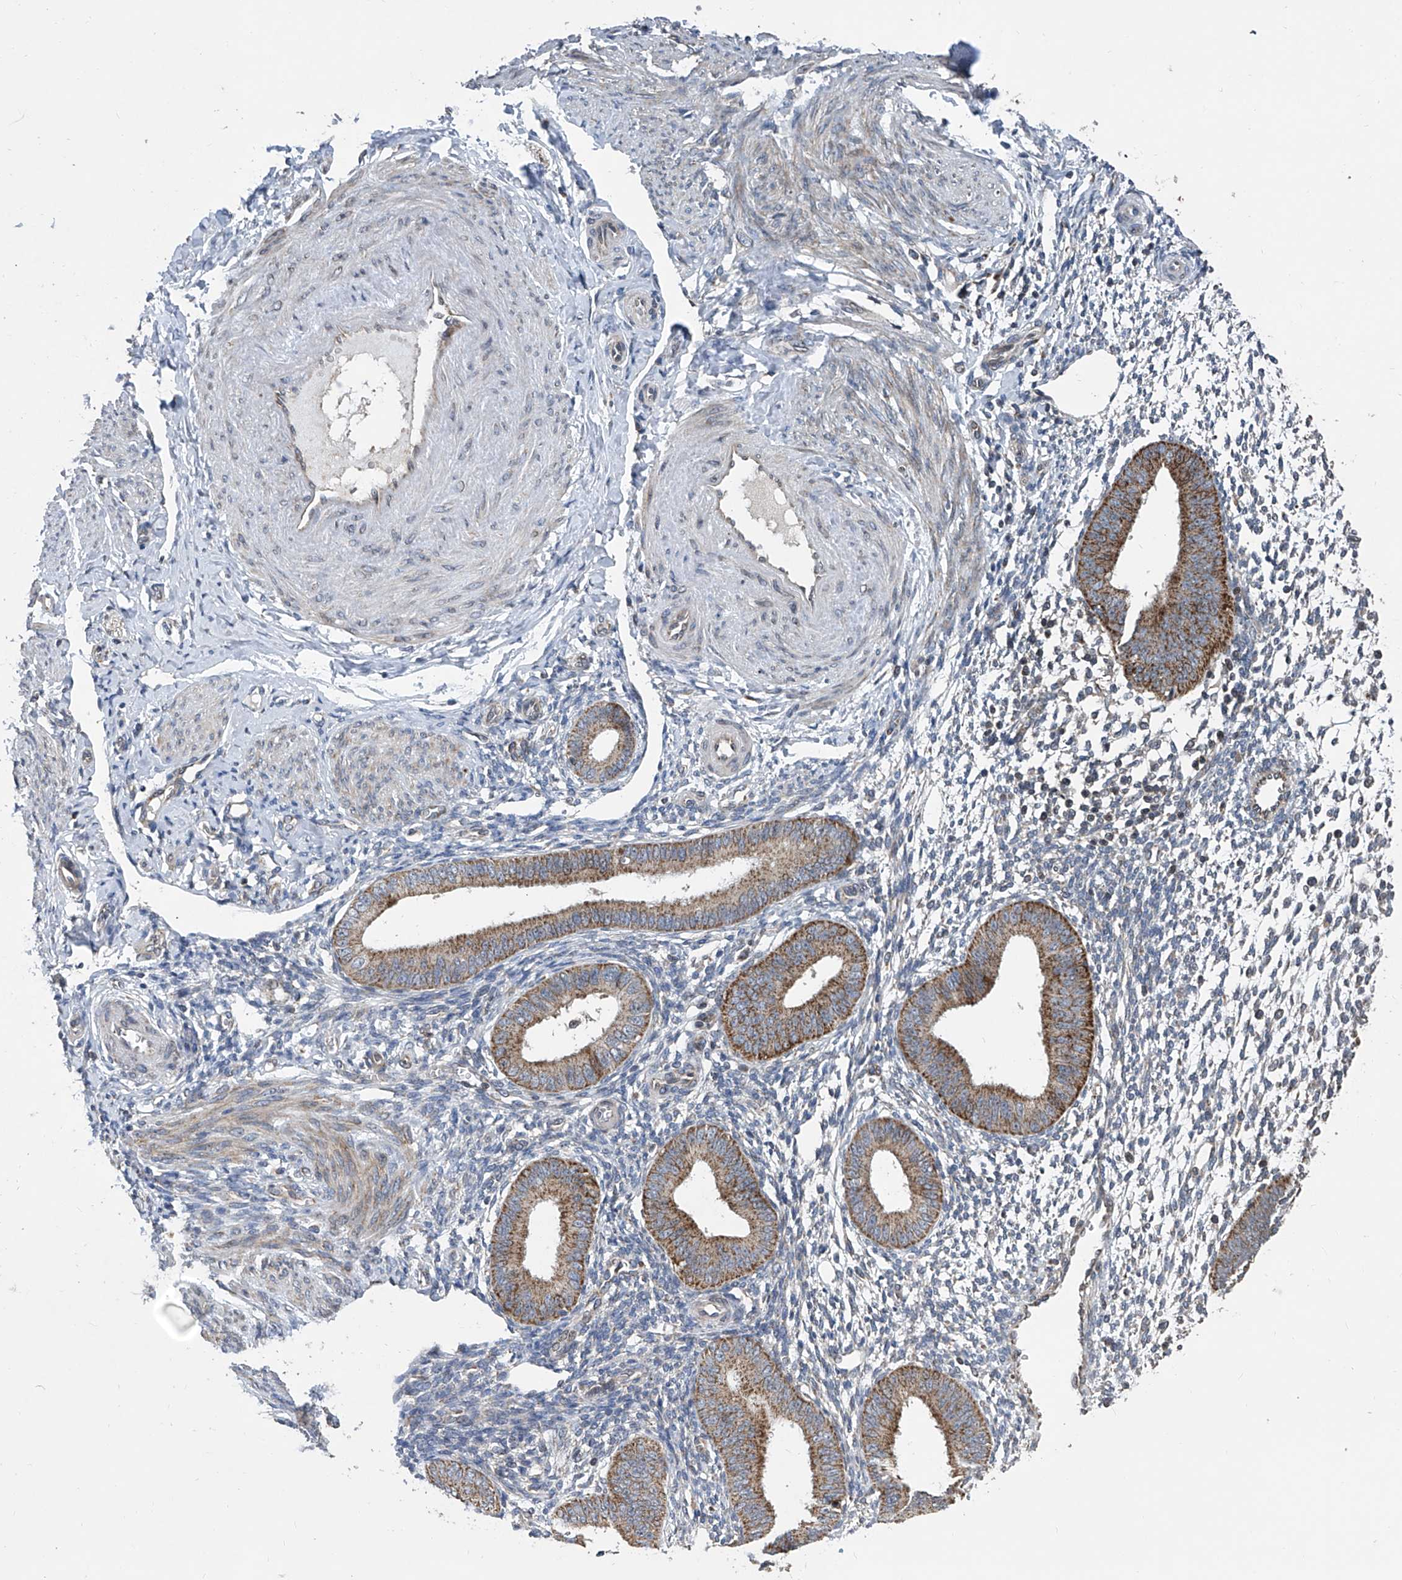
{"staining": {"intensity": "negative", "quantity": "none", "location": "none"}, "tissue": "endometrium", "cell_type": "Cells in endometrial stroma", "image_type": "normal", "snomed": [{"axis": "morphology", "description": "Normal tissue, NOS"}, {"axis": "topography", "description": "Uterus"}, {"axis": "topography", "description": "Endometrium"}], "caption": "Protein analysis of benign endometrium exhibits no significant expression in cells in endometrial stroma. (Immunohistochemistry (ihc), brightfield microscopy, high magnification).", "gene": "BCKDHB", "patient": {"sex": "female", "age": 48}}